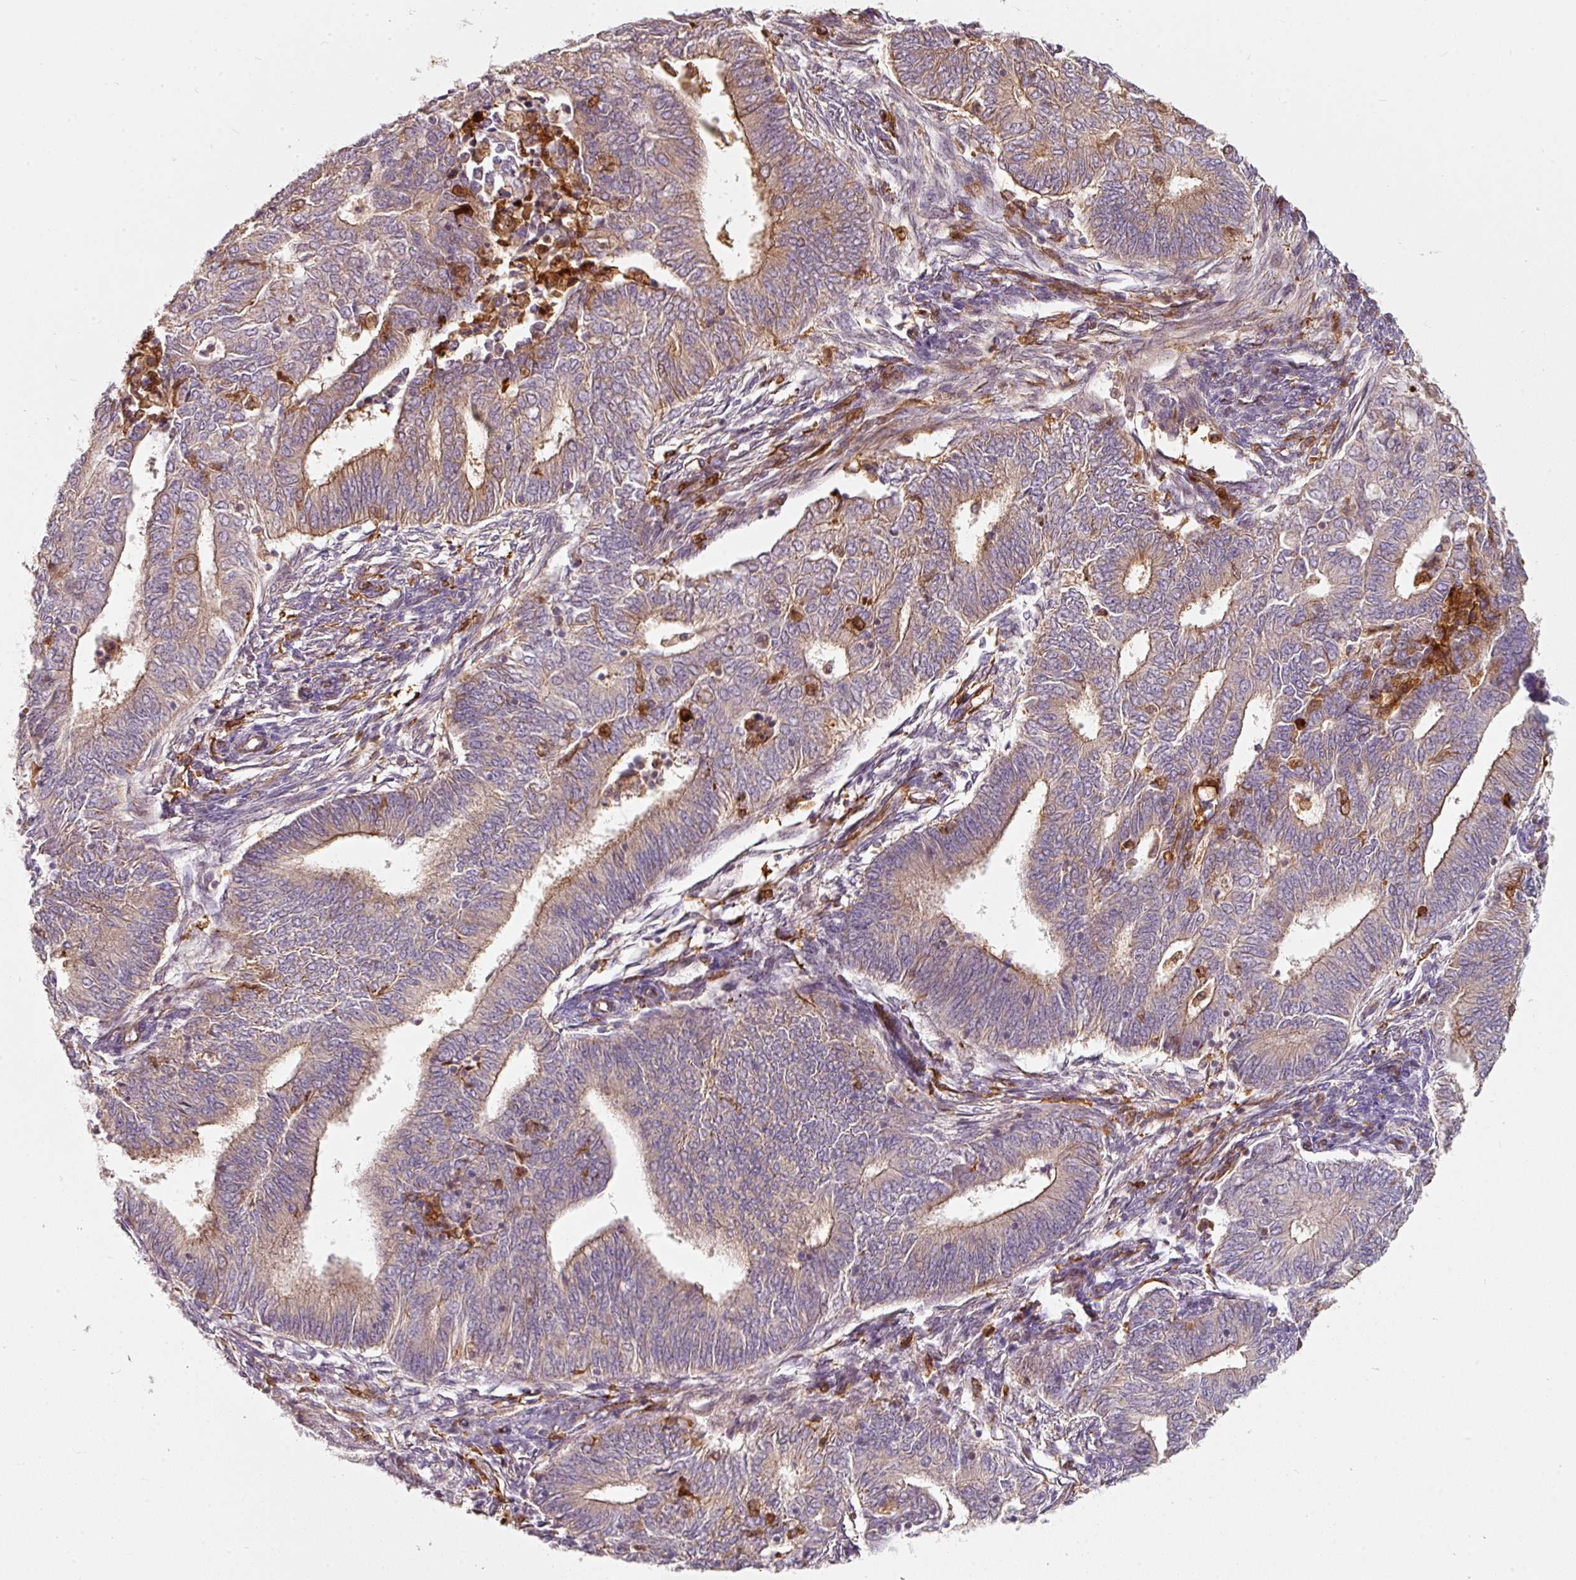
{"staining": {"intensity": "moderate", "quantity": "25%-75%", "location": "cytoplasmic/membranous"}, "tissue": "endometrial cancer", "cell_type": "Tumor cells", "image_type": "cancer", "snomed": [{"axis": "morphology", "description": "Adenocarcinoma, NOS"}, {"axis": "topography", "description": "Endometrium"}], "caption": "Endometrial cancer (adenocarcinoma) stained with a brown dye reveals moderate cytoplasmic/membranous positive expression in approximately 25%-75% of tumor cells.", "gene": "IQGAP2", "patient": {"sex": "female", "age": 62}}